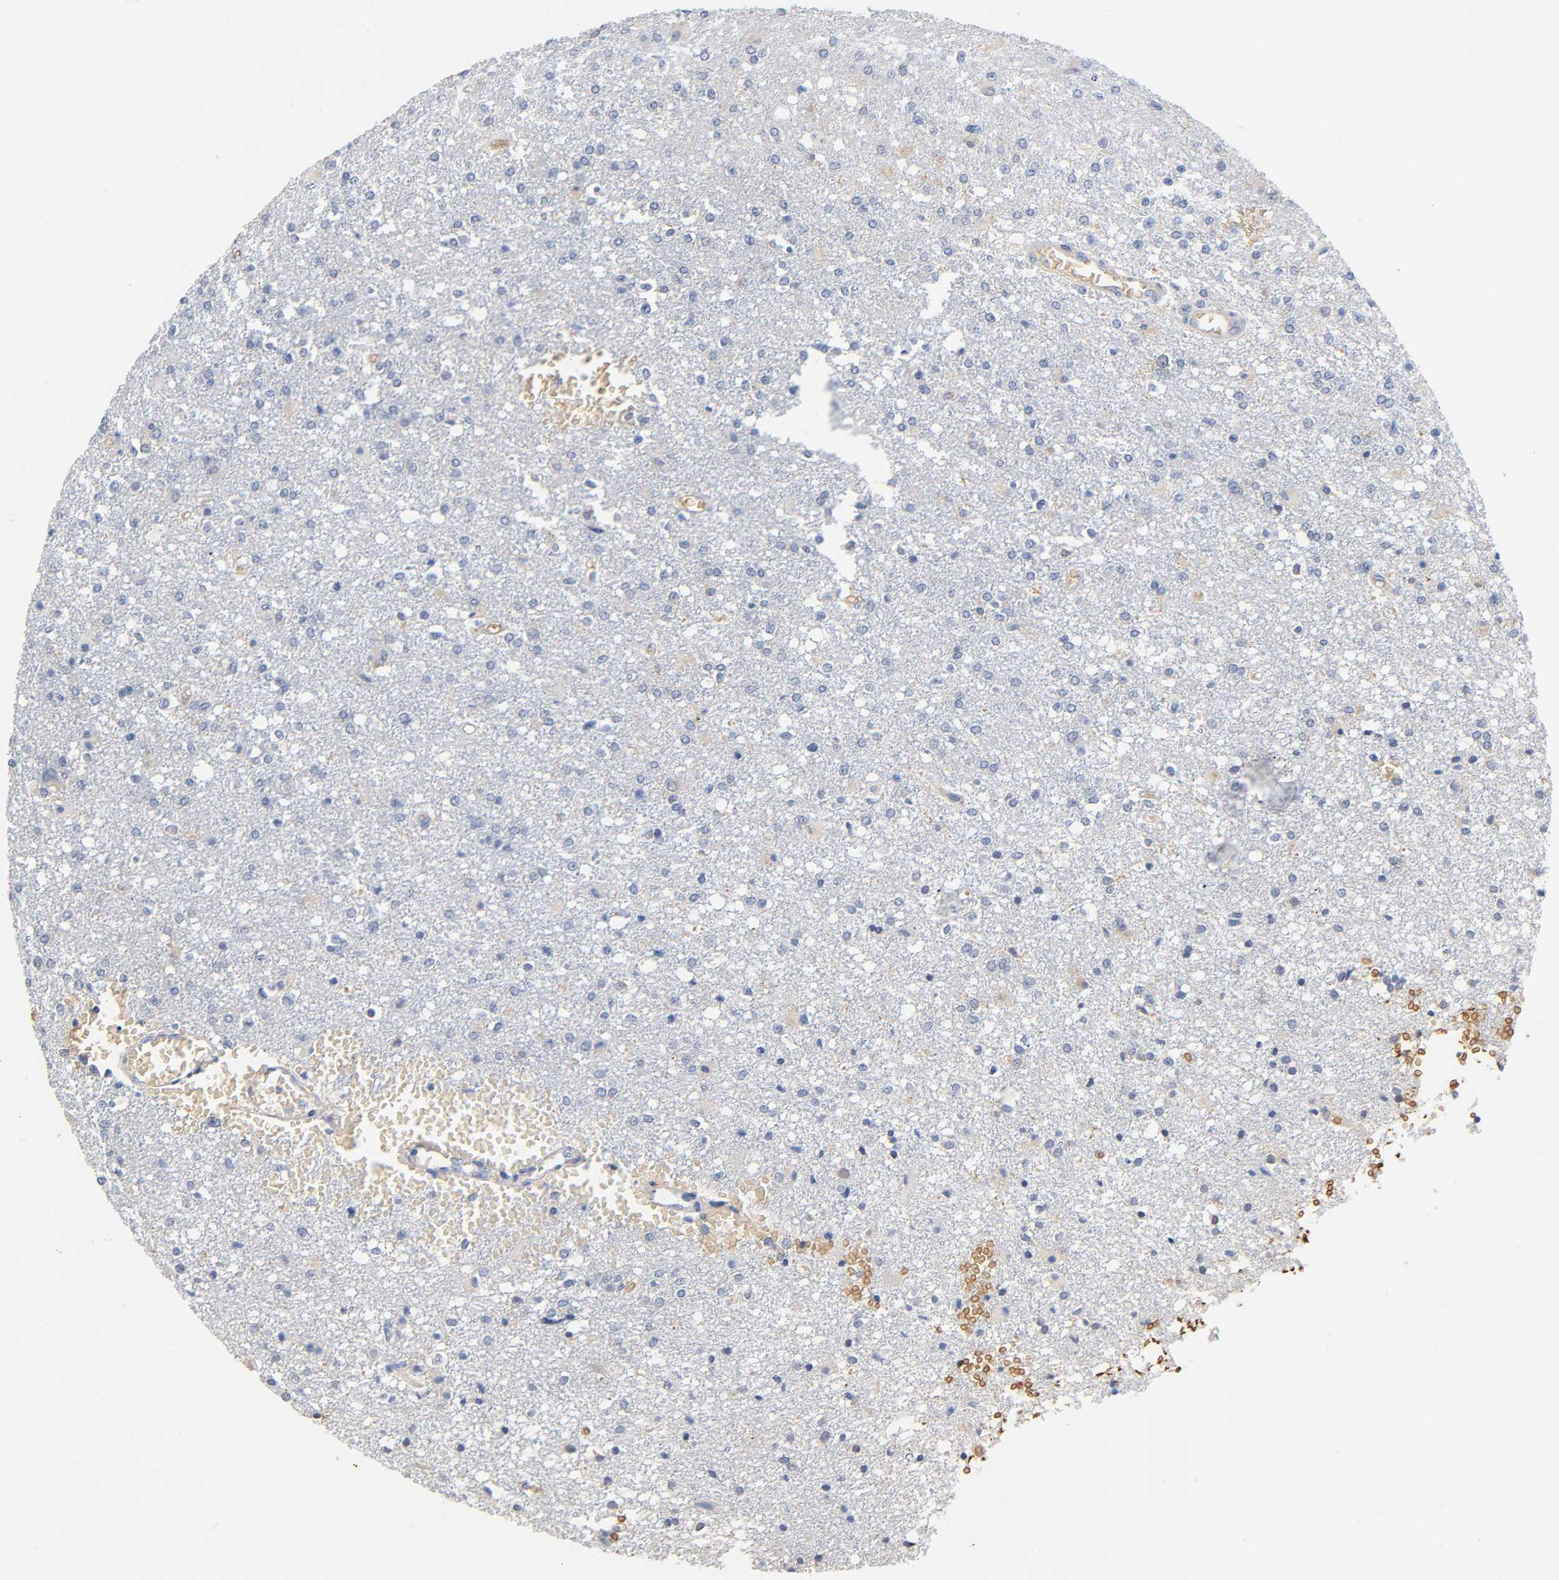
{"staining": {"intensity": "weak", "quantity": "<25%", "location": "cytoplasmic/membranous"}, "tissue": "glioma", "cell_type": "Tumor cells", "image_type": "cancer", "snomed": [{"axis": "morphology", "description": "Glioma, malignant, High grade"}, {"axis": "topography", "description": "Cerebral cortex"}], "caption": "This is a micrograph of immunohistochemistry (IHC) staining of malignant glioma (high-grade), which shows no positivity in tumor cells.", "gene": "UCKL1", "patient": {"sex": "male", "age": 76}}